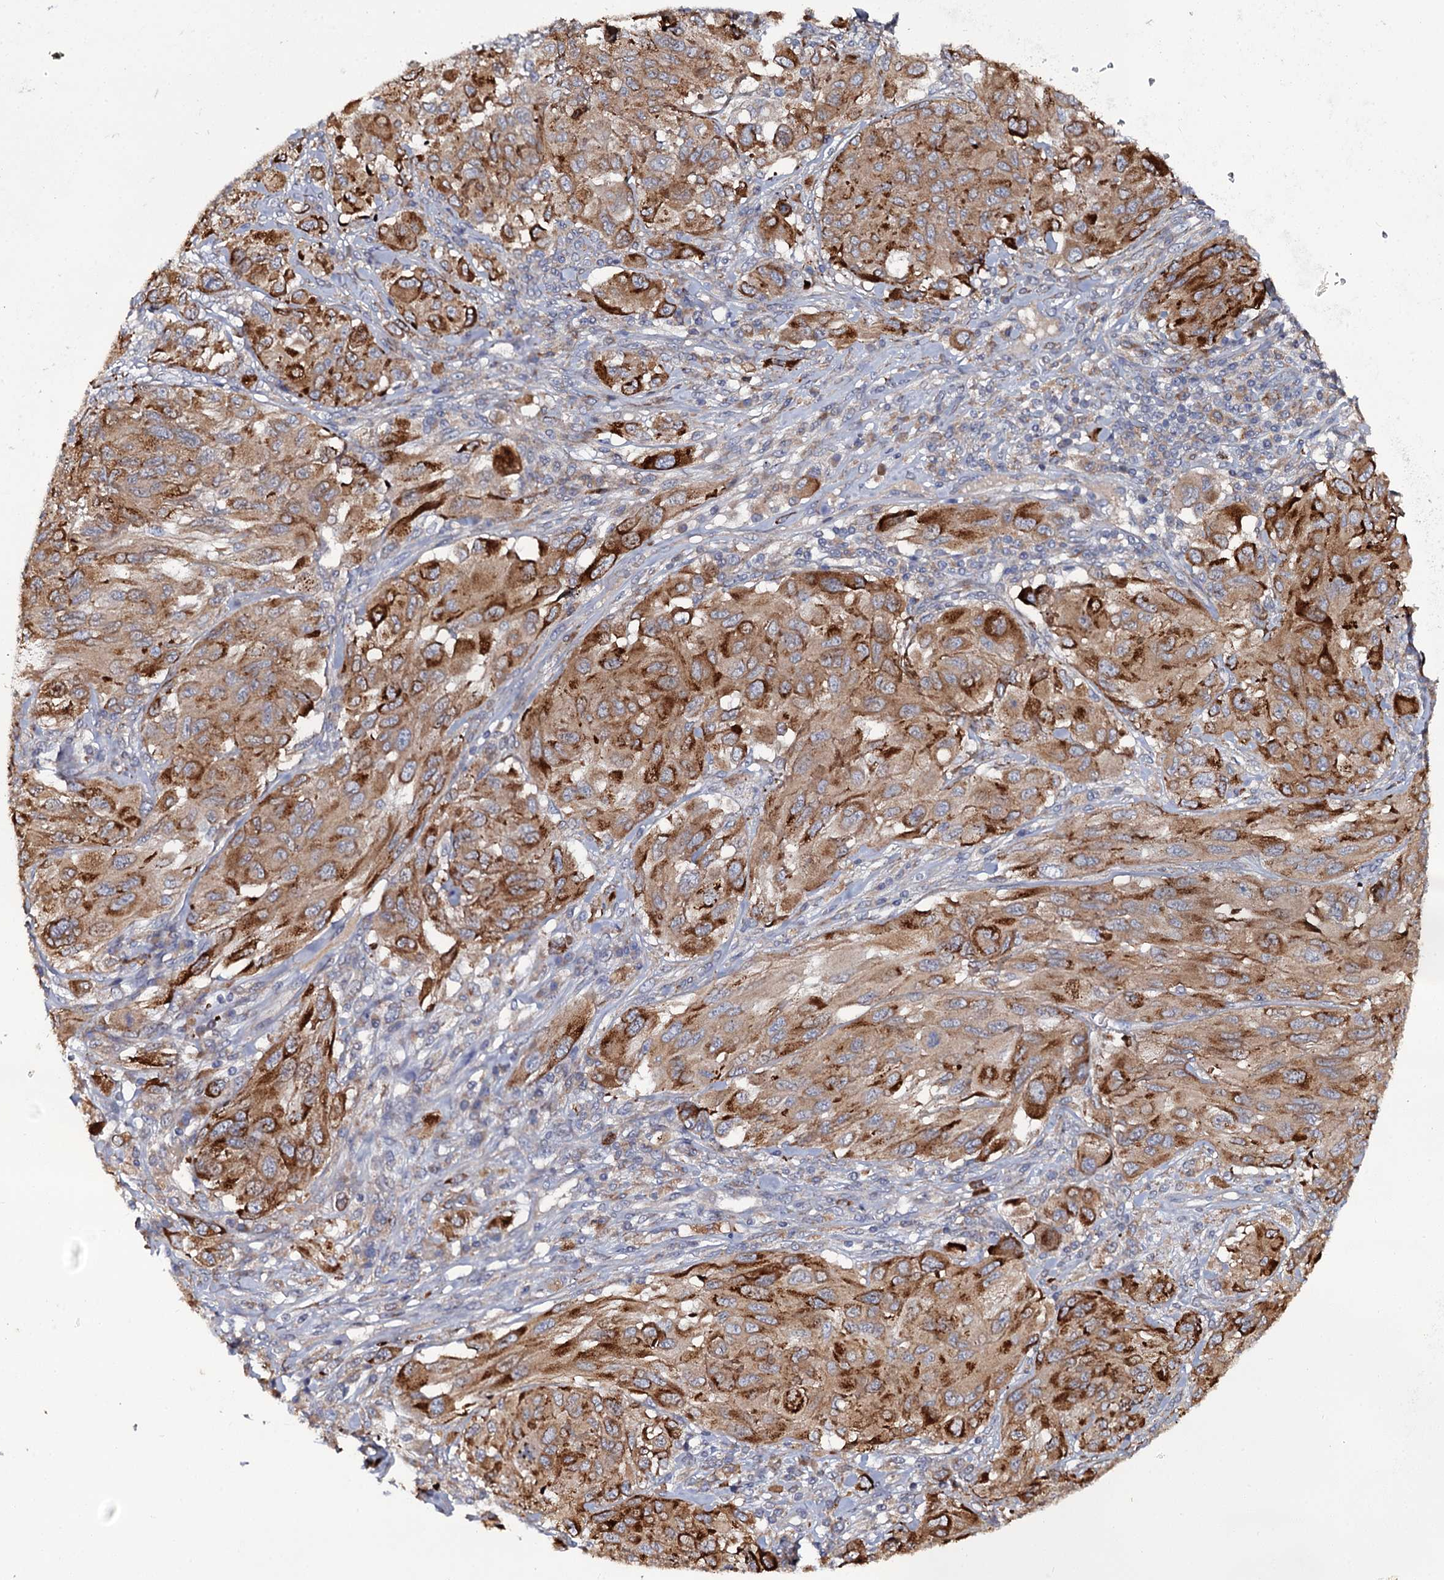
{"staining": {"intensity": "moderate", "quantity": ">75%", "location": "cytoplasmic/membranous"}, "tissue": "melanoma", "cell_type": "Tumor cells", "image_type": "cancer", "snomed": [{"axis": "morphology", "description": "Malignant melanoma, NOS"}, {"axis": "topography", "description": "Skin"}], "caption": "The image demonstrates a brown stain indicating the presence of a protein in the cytoplasmic/membranous of tumor cells in melanoma. (IHC, brightfield microscopy, high magnification).", "gene": "LRRC28", "patient": {"sex": "female", "age": 91}}